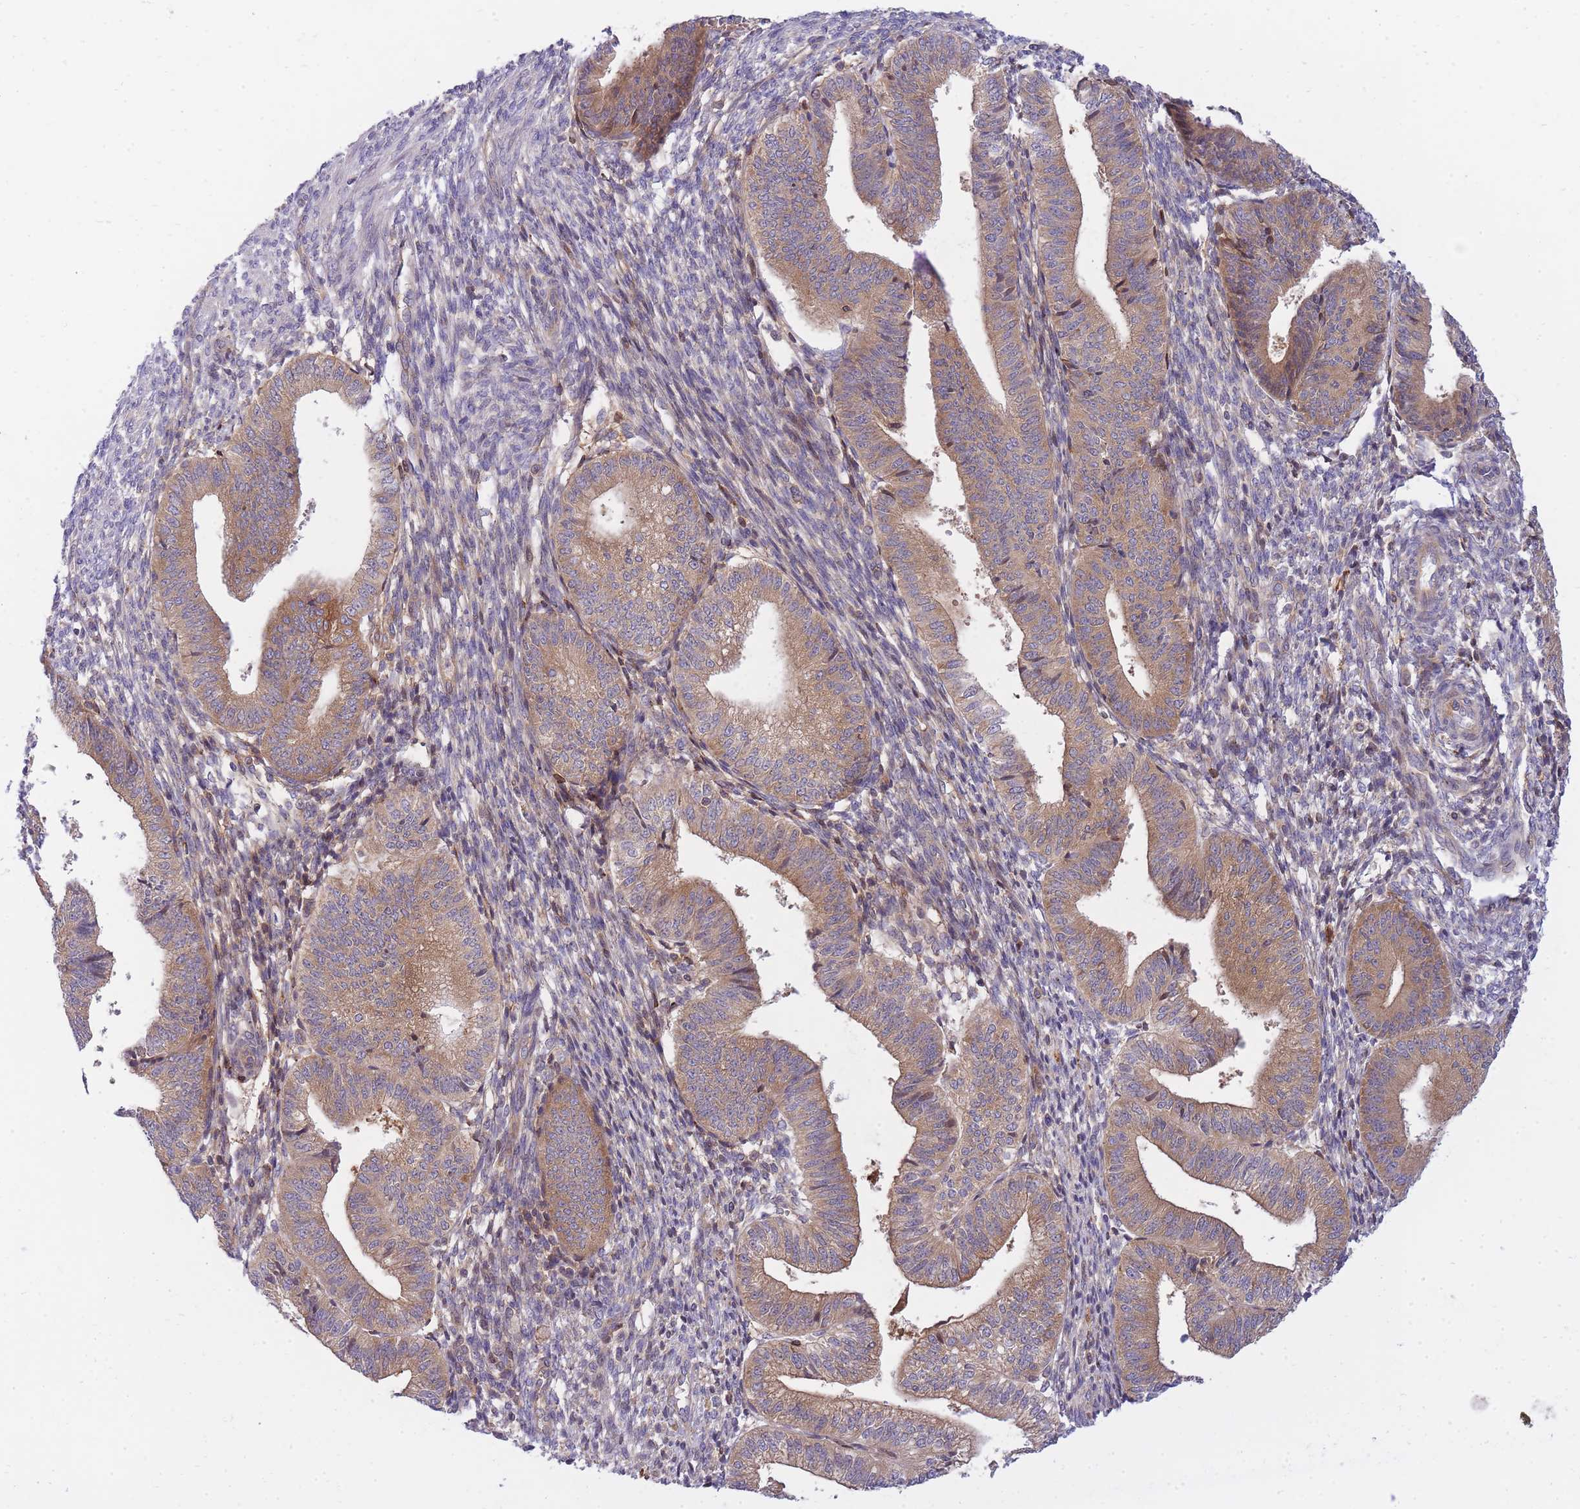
{"staining": {"intensity": "weak", "quantity": "25%-75%", "location": "cytoplasmic/membranous"}, "tissue": "endometrium", "cell_type": "Cells in endometrial stroma", "image_type": "normal", "snomed": [{"axis": "morphology", "description": "Normal tissue, NOS"}, {"axis": "topography", "description": "Endometrium"}], "caption": "Immunohistochemistry histopathology image of unremarkable endometrium: endometrium stained using immunohistochemistry (IHC) exhibits low levels of weak protein expression localized specifically in the cytoplasmic/membranous of cells in endometrial stroma, appearing as a cytoplasmic/membranous brown color.", "gene": "EIF2B2", "patient": {"sex": "female", "age": 34}}